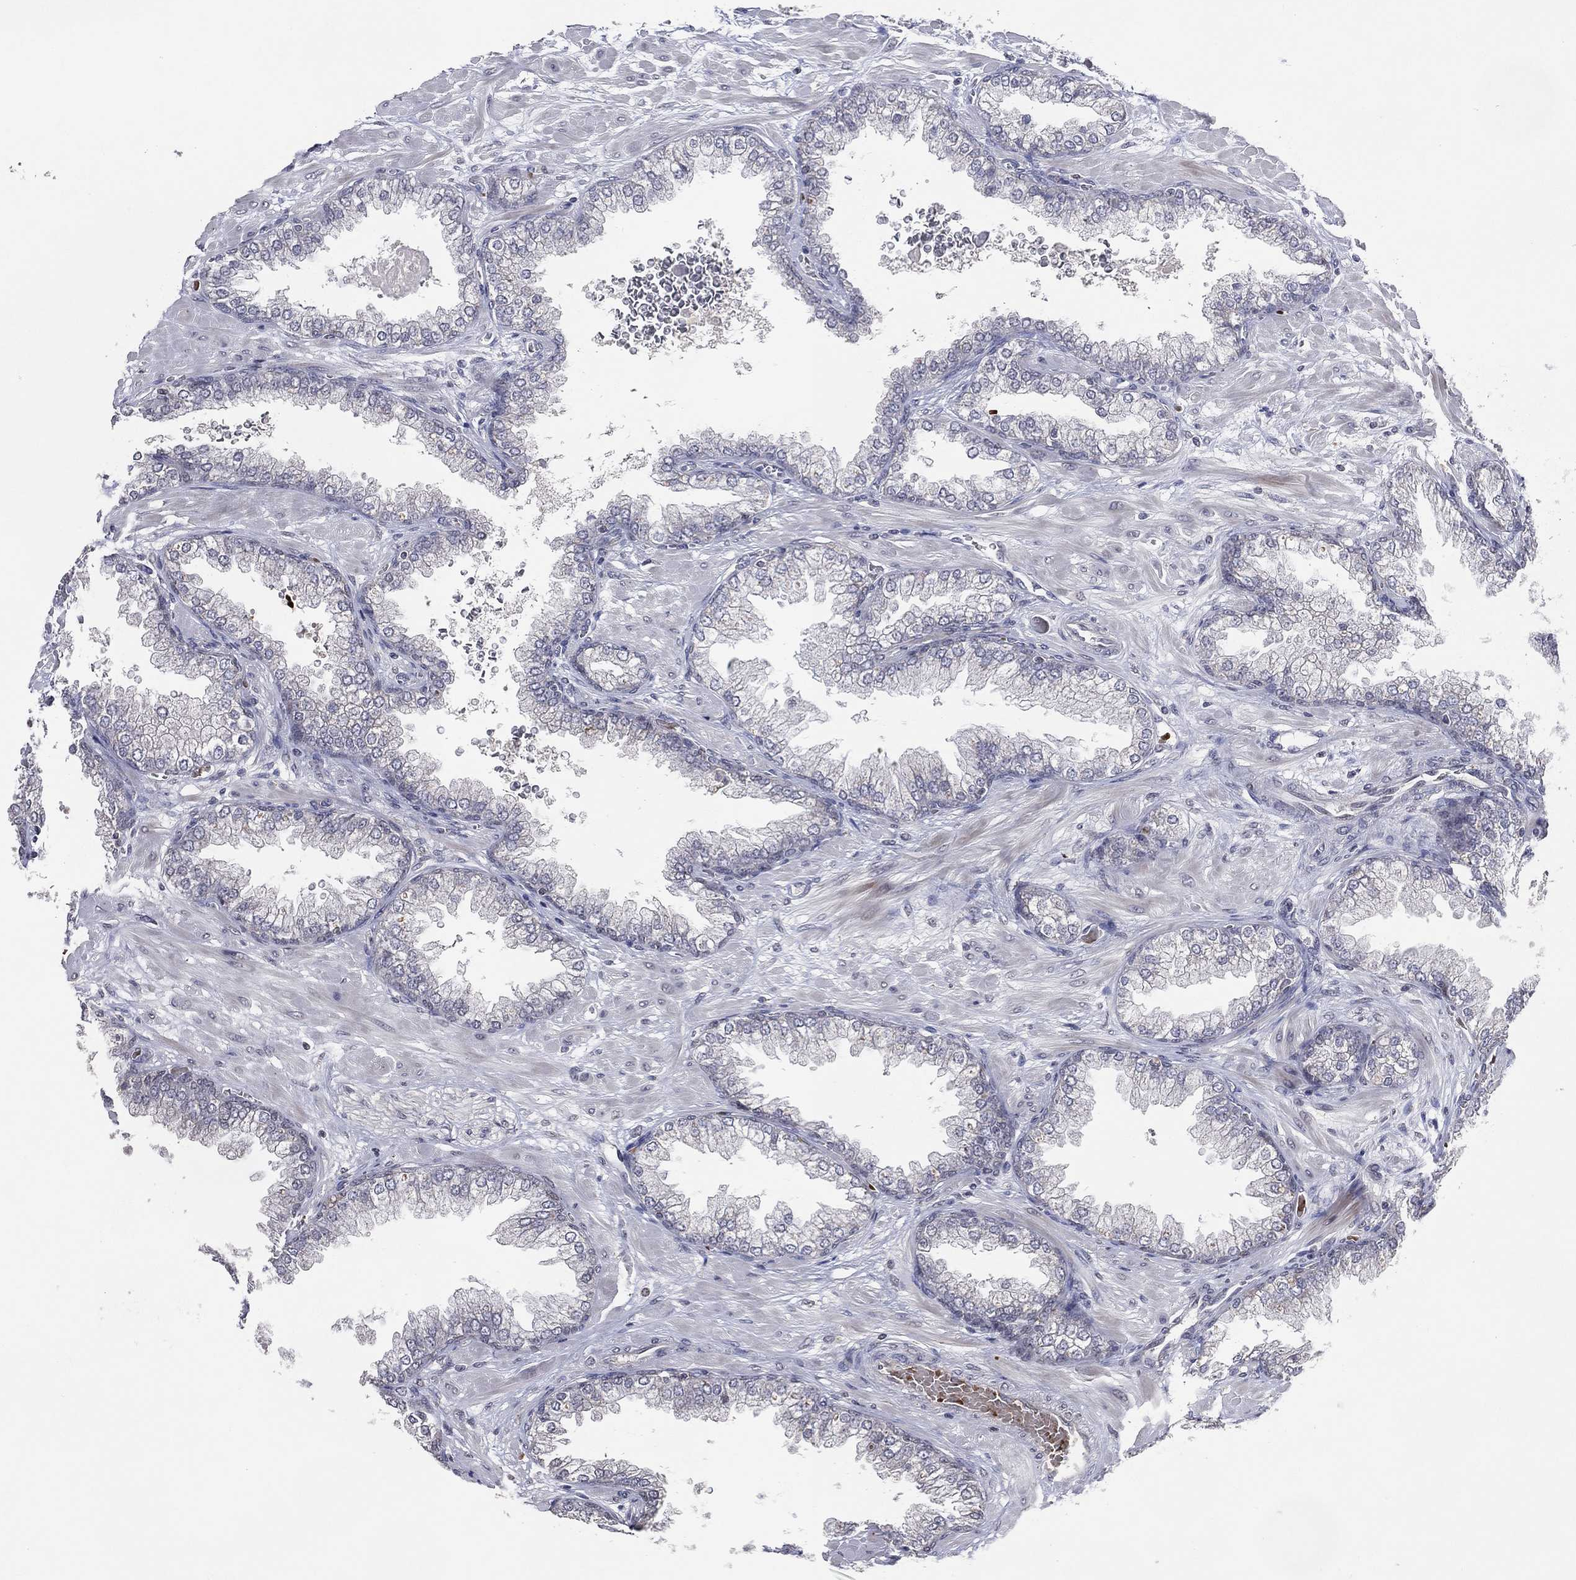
{"staining": {"intensity": "negative", "quantity": "none", "location": "none"}, "tissue": "prostate cancer", "cell_type": "Tumor cells", "image_type": "cancer", "snomed": [{"axis": "morphology", "description": "Adenocarcinoma, Low grade"}, {"axis": "topography", "description": "Prostate"}], "caption": "This is an immunohistochemistry micrograph of human low-grade adenocarcinoma (prostate). There is no positivity in tumor cells.", "gene": "DNAH7", "patient": {"sex": "male", "age": 57}}